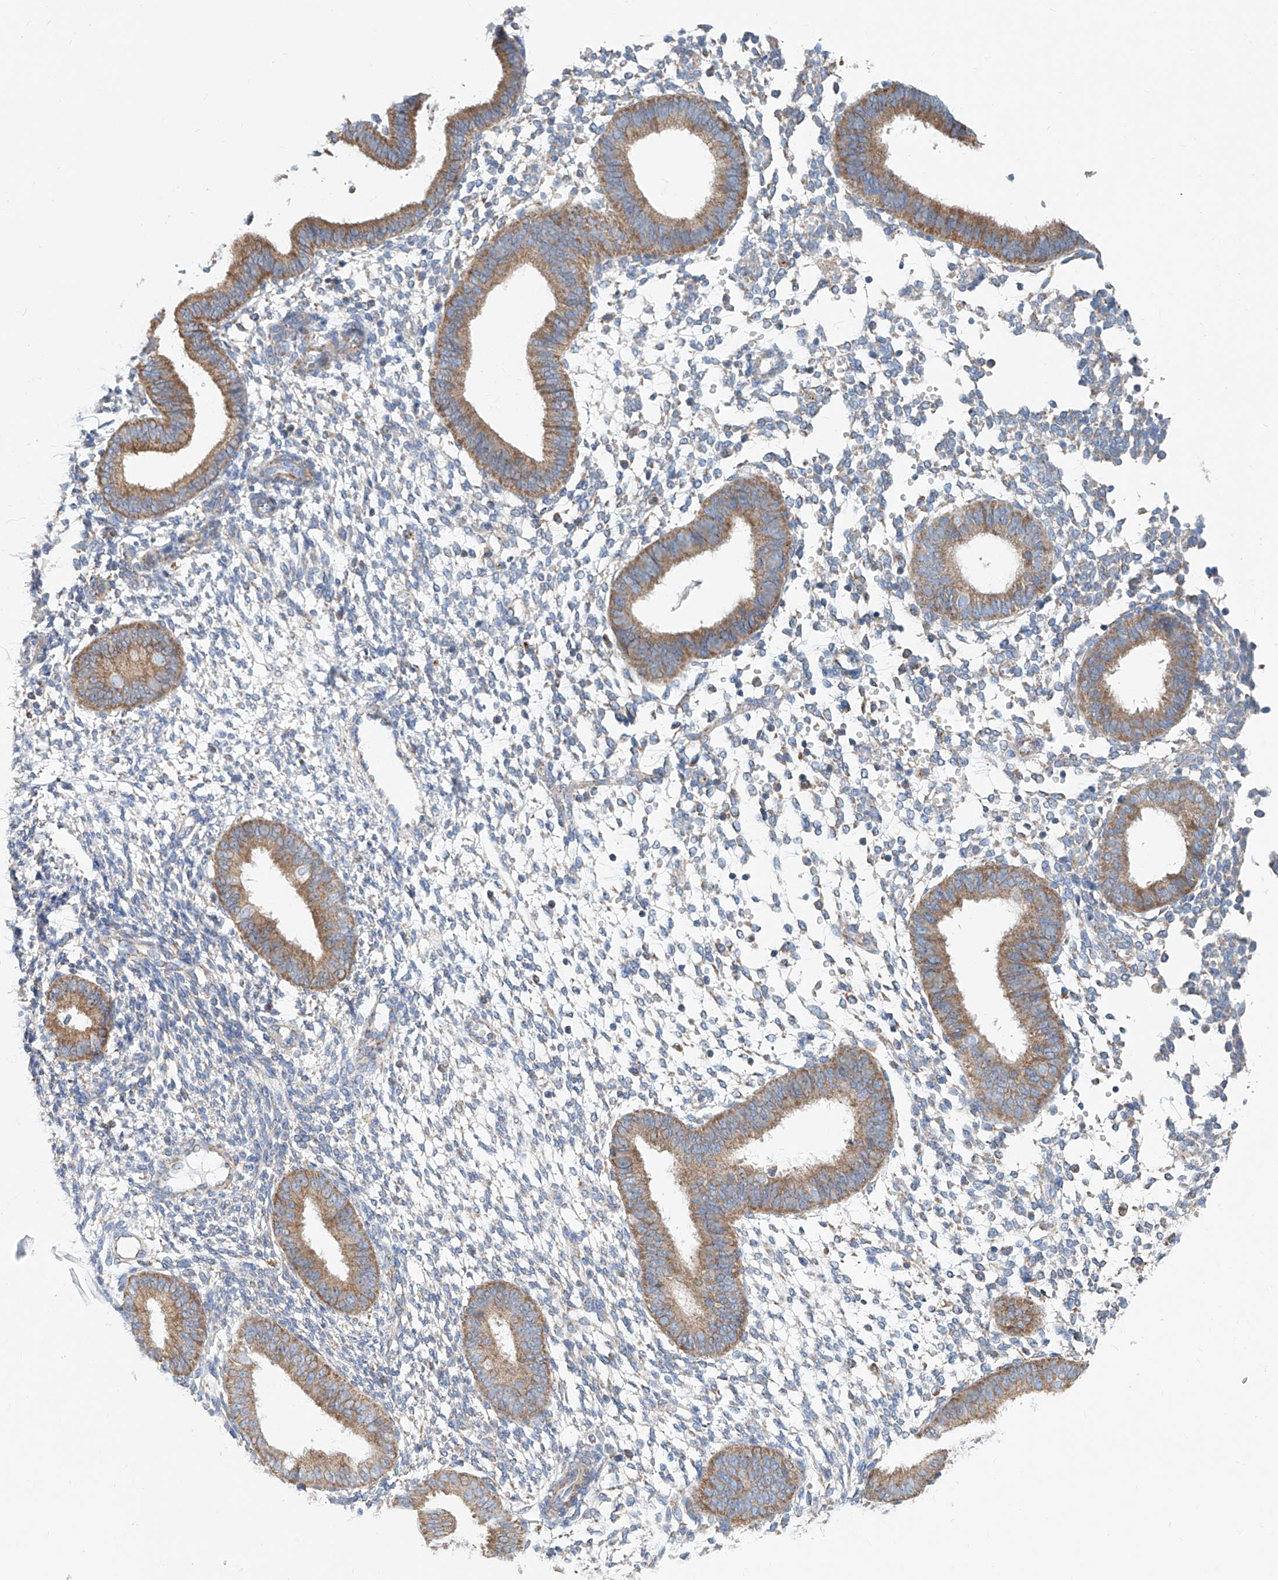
{"staining": {"intensity": "negative", "quantity": "none", "location": "none"}, "tissue": "endometrium", "cell_type": "Cells in endometrial stroma", "image_type": "normal", "snomed": [{"axis": "morphology", "description": "Normal tissue, NOS"}, {"axis": "topography", "description": "Uterus"}, {"axis": "topography", "description": "Endometrium"}], "caption": "This is an immunohistochemistry histopathology image of benign human endometrium. There is no expression in cells in endometrial stroma.", "gene": "MAD2L1", "patient": {"sex": "female", "age": 48}}